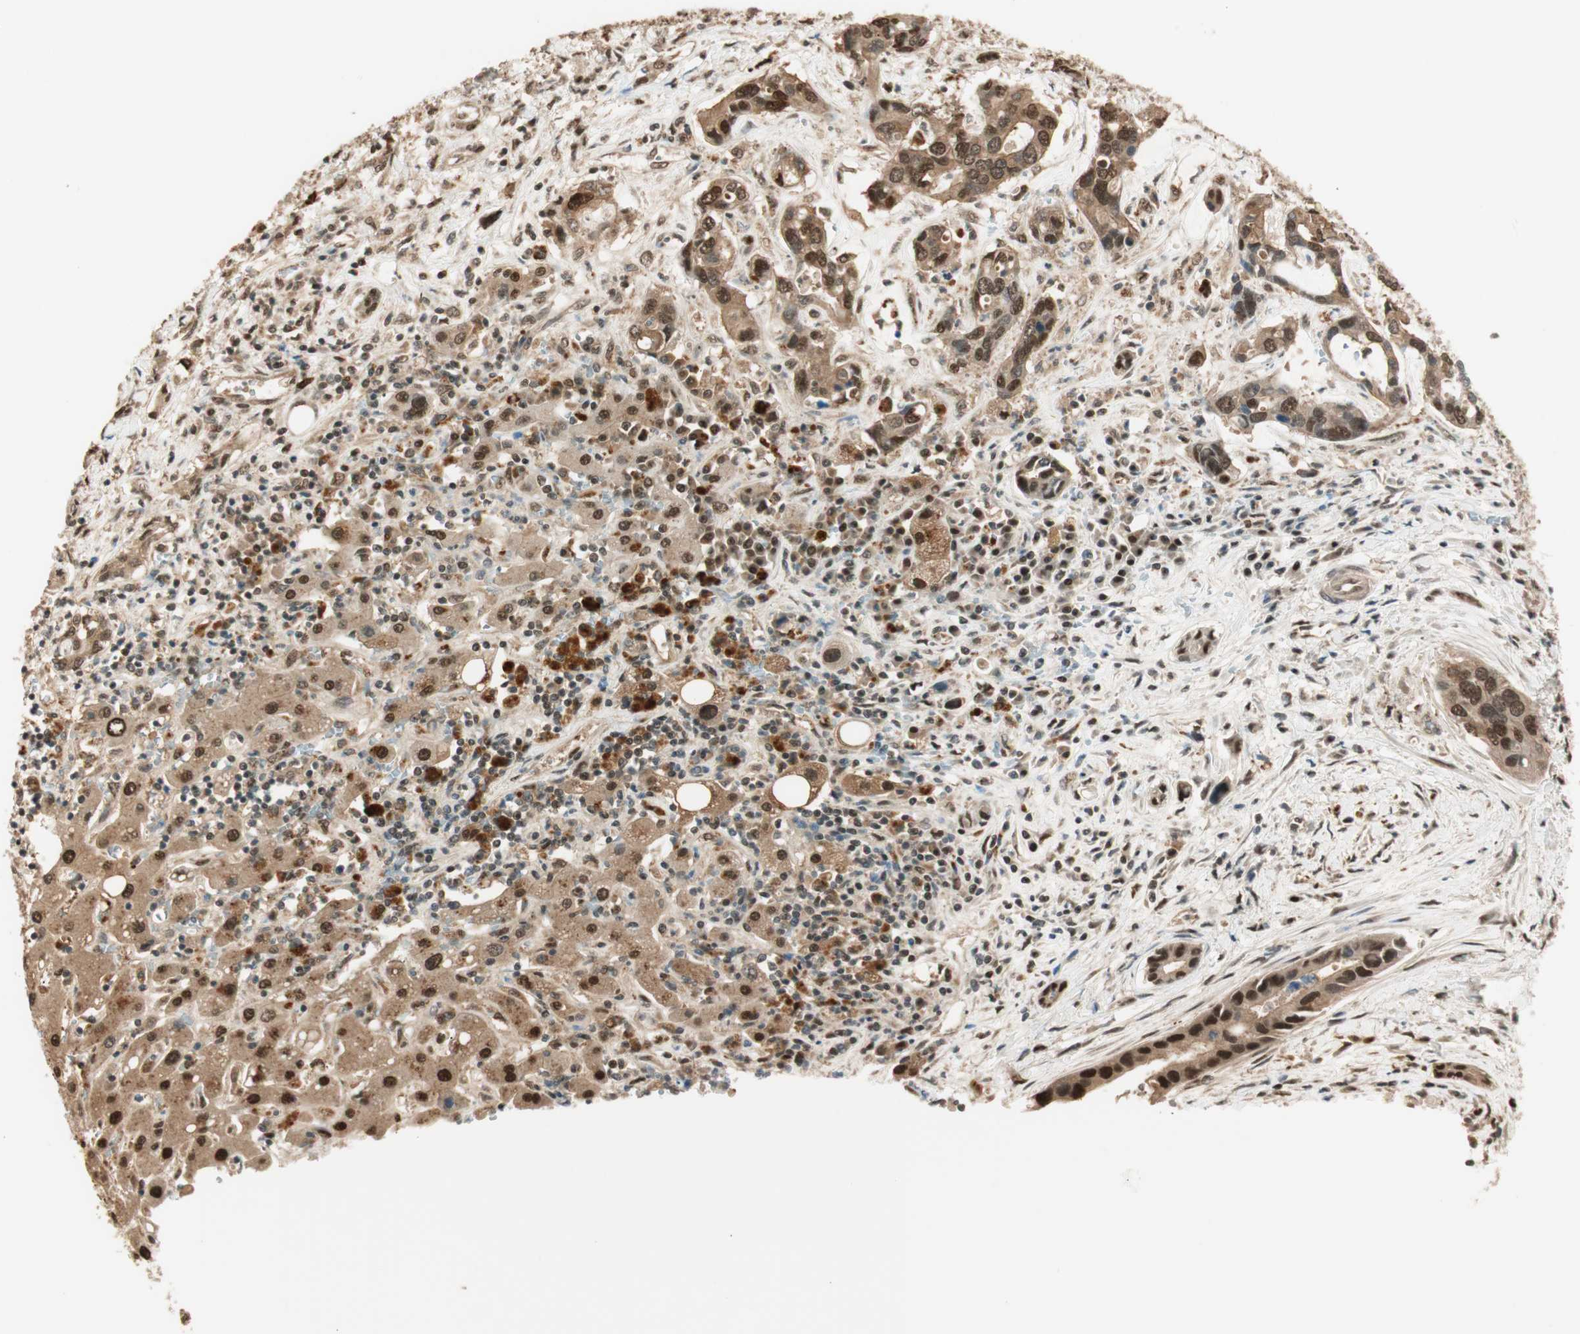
{"staining": {"intensity": "strong", "quantity": ">75%", "location": "cytoplasmic/membranous,nuclear"}, "tissue": "liver cancer", "cell_type": "Tumor cells", "image_type": "cancer", "snomed": [{"axis": "morphology", "description": "Cholangiocarcinoma"}, {"axis": "topography", "description": "Liver"}], "caption": "IHC image of human liver cancer stained for a protein (brown), which exhibits high levels of strong cytoplasmic/membranous and nuclear staining in about >75% of tumor cells.", "gene": "ZNF443", "patient": {"sex": "female", "age": 65}}